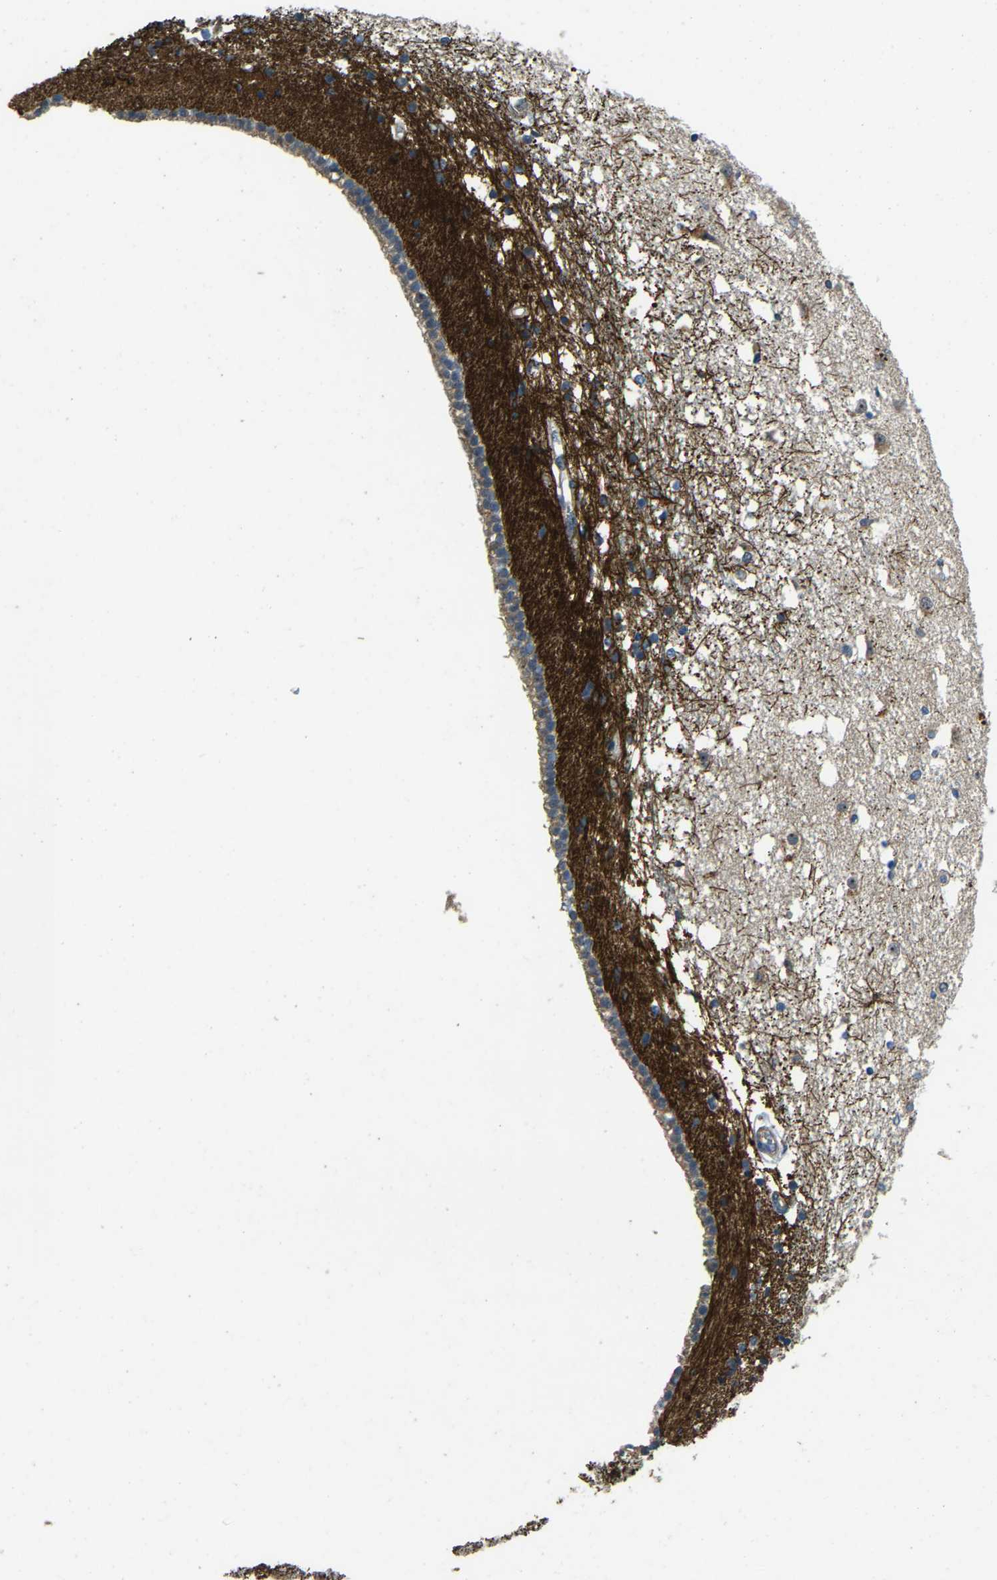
{"staining": {"intensity": "weak", "quantity": "<25%", "location": "cytoplasmic/membranous"}, "tissue": "caudate", "cell_type": "Glial cells", "image_type": "normal", "snomed": [{"axis": "morphology", "description": "Normal tissue, NOS"}, {"axis": "topography", "description": "Lateral ventricle wall"}], "caption": "Immunohistochemistry photomicrograph of normal caudate stained for a protein (brown), which exhibits no expression in glial cells.", "gene": "ATP8B1", "patient": {"sex": "male", "age": 45}}